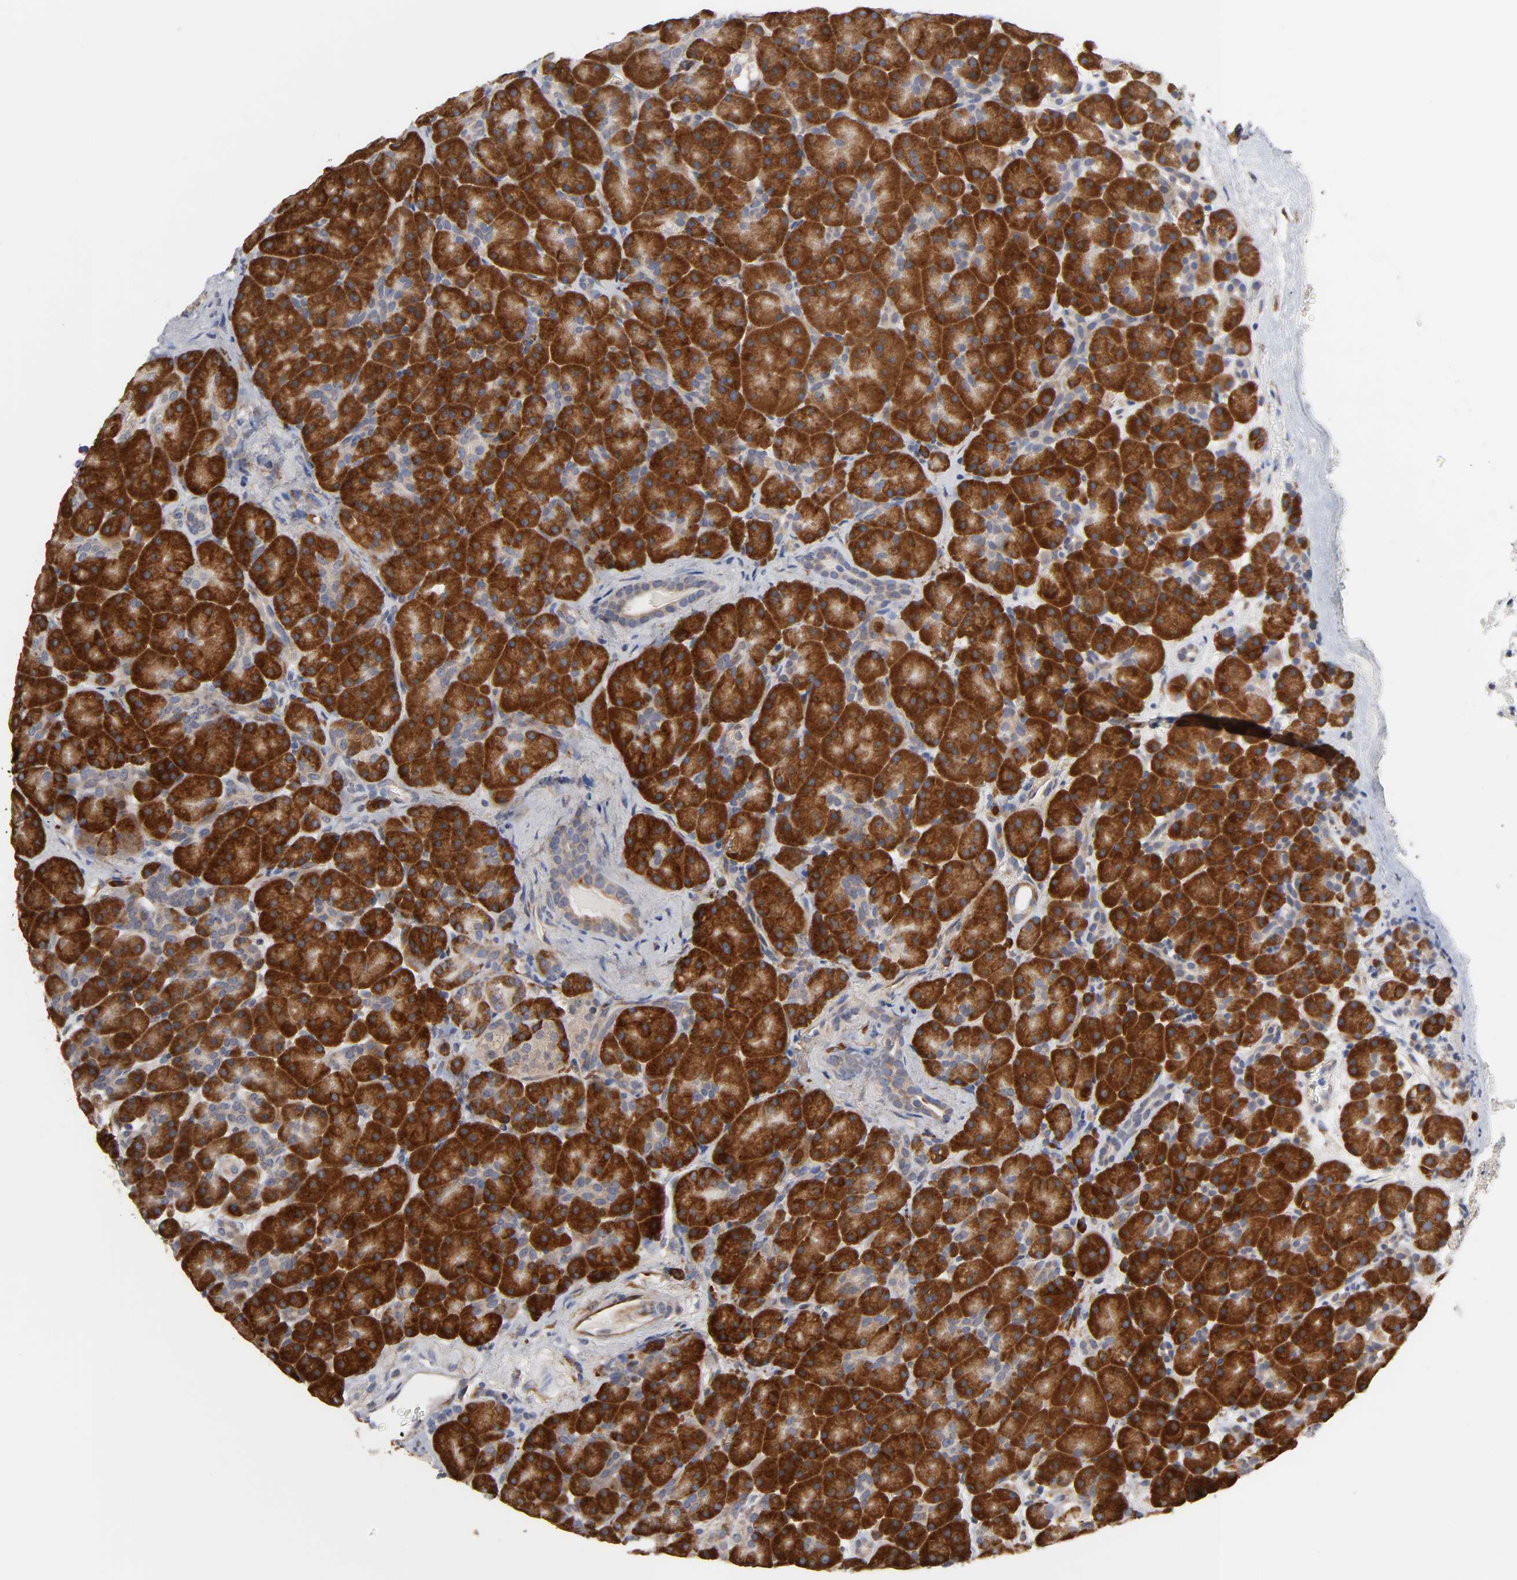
{"staining": {"intensity": "strong", "quantity": ">75%", "location": "cytoplasmic/membranous"}, "tissue": "pancreas", "cell_type": "Exocrine glandular cells", "image_type": "normal", "snomed": [{"axis": "morphology", "description": "Normal tissue, NOS"}, {"axis": "topography", "description": "Pancreas"}], "caption": "Immunohistochemistry of benign human pancreas shows high levels of strong cytoplasmic/membranous positivity in about >75% of exocrine glandular cells.", "gene": "HDLBP", "patient": {"sex": "male", "age": 66}}